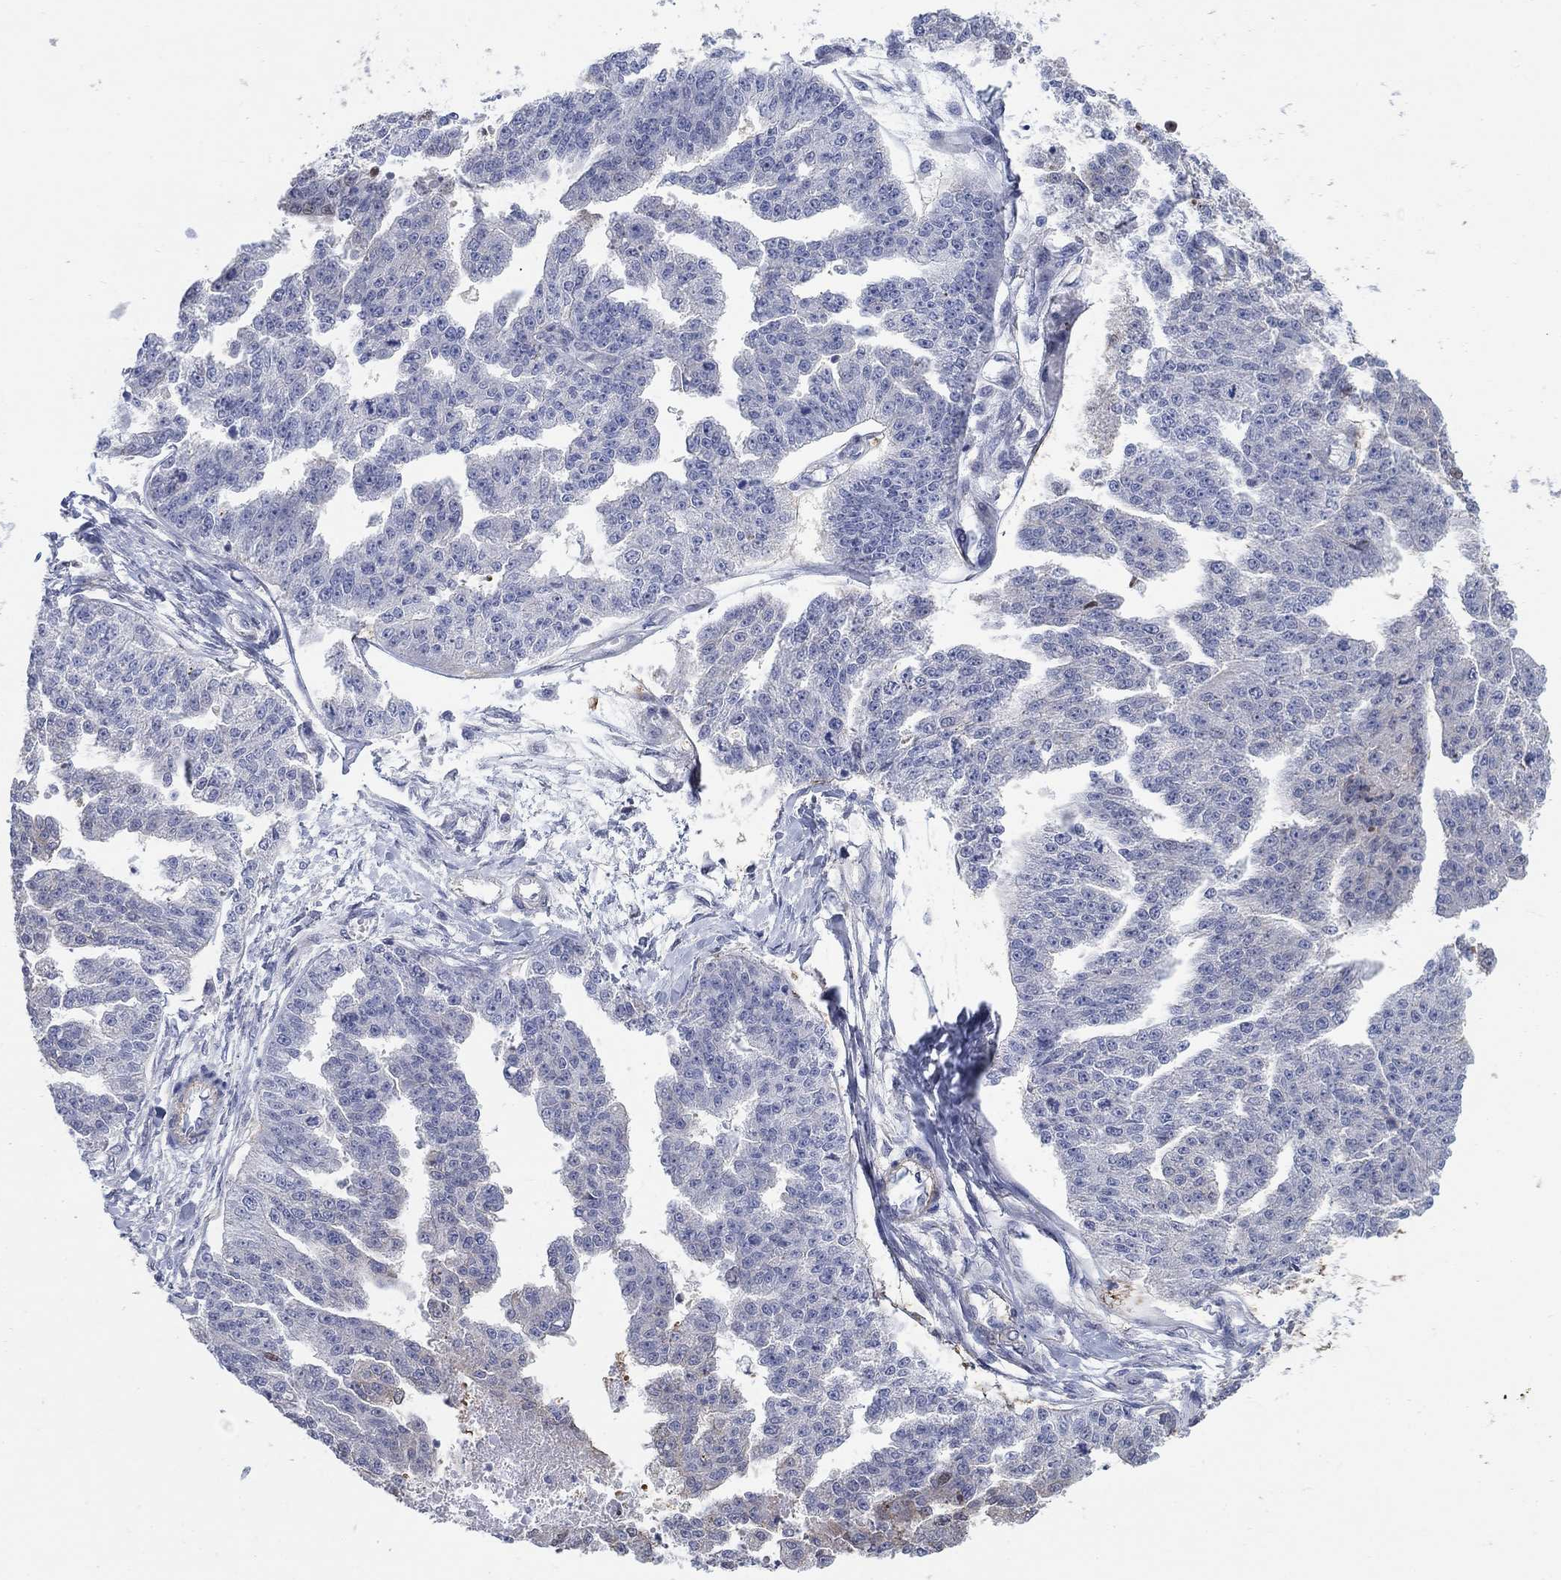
{"staining": {"intensity": "weak", "quantity": "<25%", "location": "cytoplasmic/membranous"}, "tissue": "ovarian cancer", "cell_type": "Tumor cells", "image_type": "cancer", "snomed": [{"axis": "morphology", "description": "Cystadenocarcinoma, serous, NOS"}, {"axis": "topography", "description": "Ovary"}], "caption": "Protein analysis of ovarian serous cystadenocarcinoma demonstrates no significant expression in tumor cells.", "gene": "MYO3A", "patient": {"sex": "female", "age": 58}}